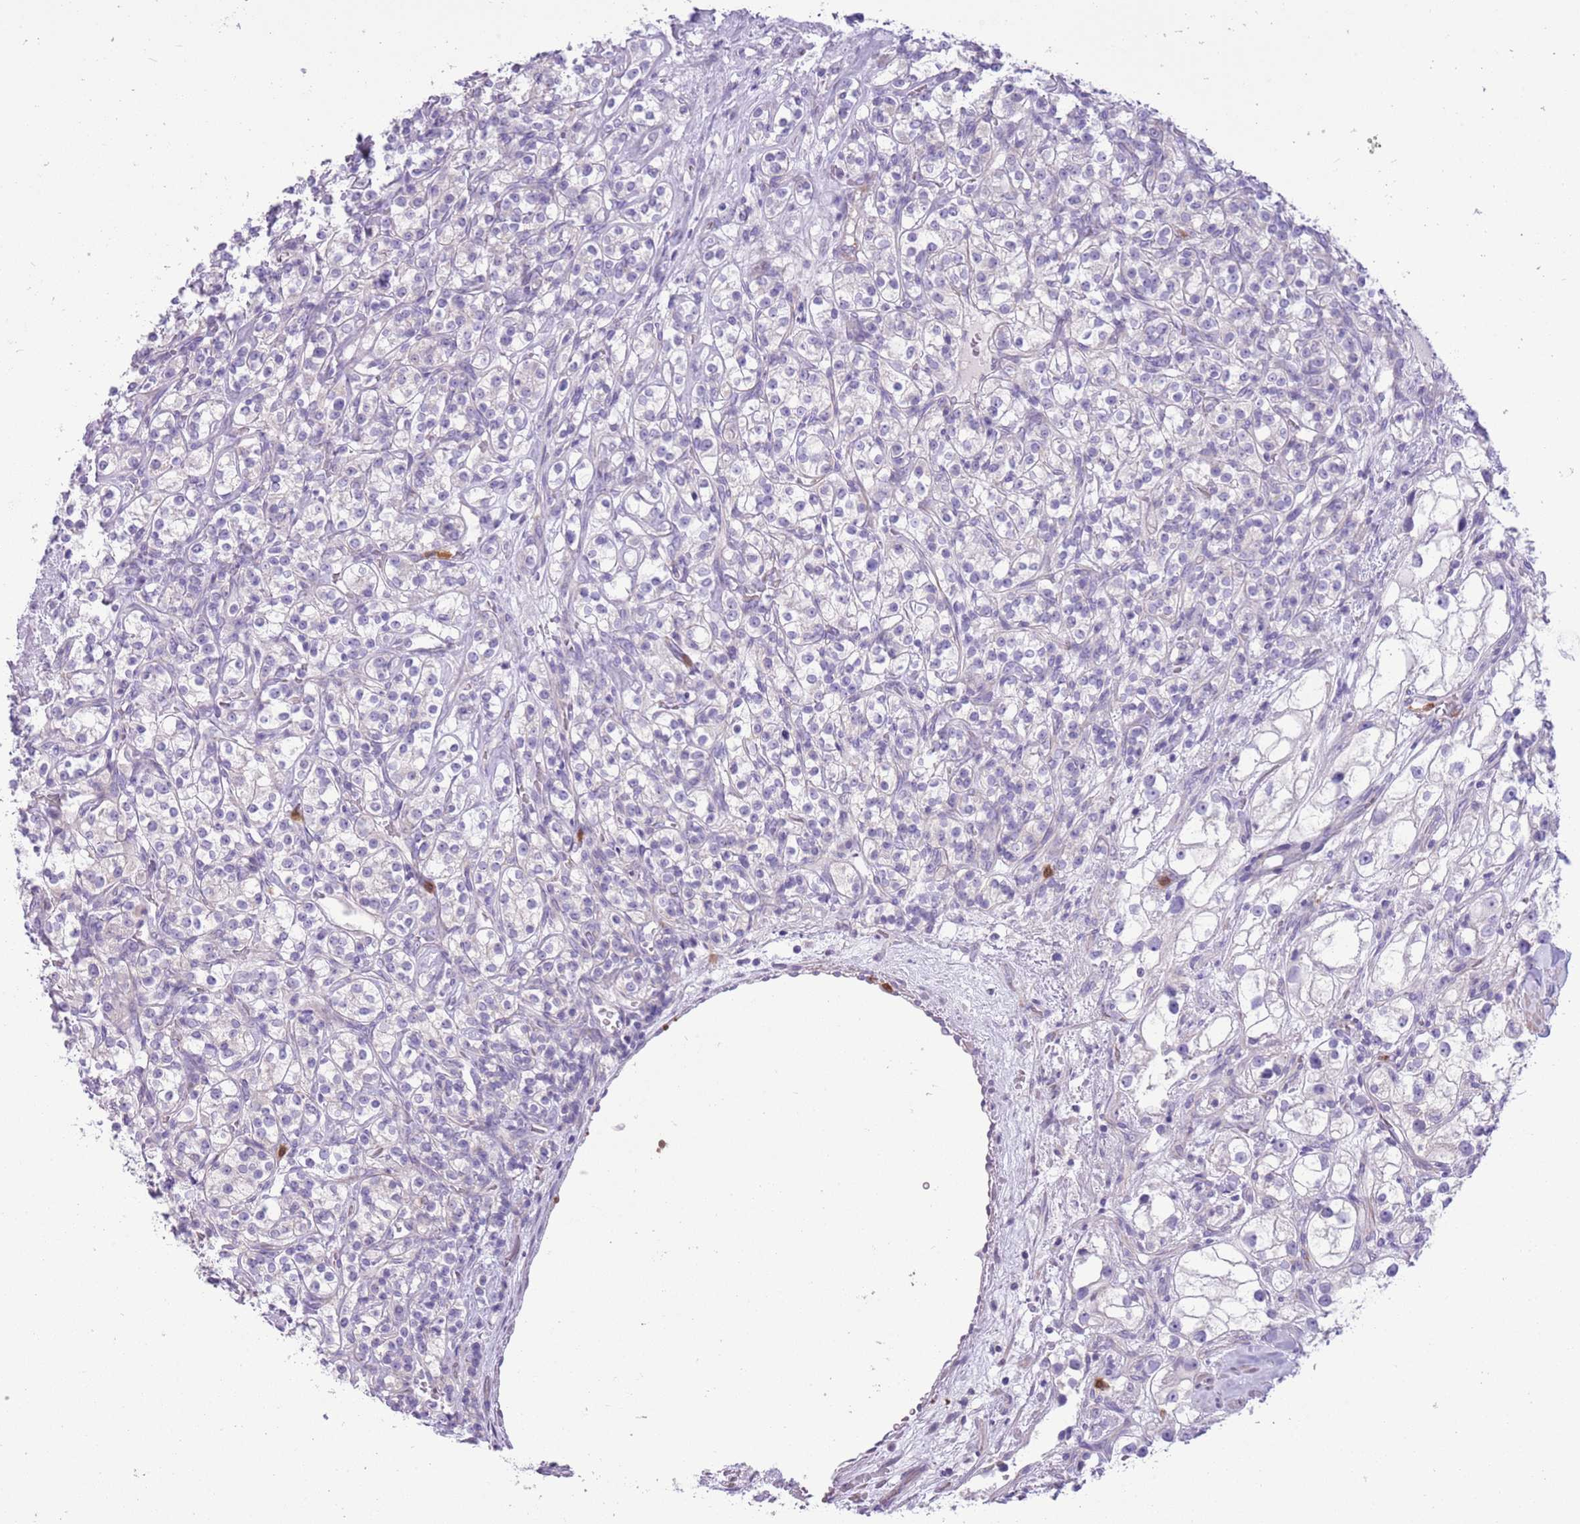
{"staining": {"intensity": "negative", "quantity": "none", "location": "none"}, "tissue": "renal cancer", "cell_type": "Tumor cells", "image_type": "cancer", "snomed": [{"axis": "morphology", "description": "Adenocarcinoma, NOS"}, {"axis": "topography", "description": "Kidney"}], "caption": "This photomicrograph is of renal cancer (adenocarcinoma) stained with immunohistochemistry (IHC) to label a protein in brown with the nuclei are counter-stained blue. There is no expression in tumor cells. (DAB IHC, high magnification).", "gene": "OR6M1", "patient": {"sex": "male", "age": 77}}